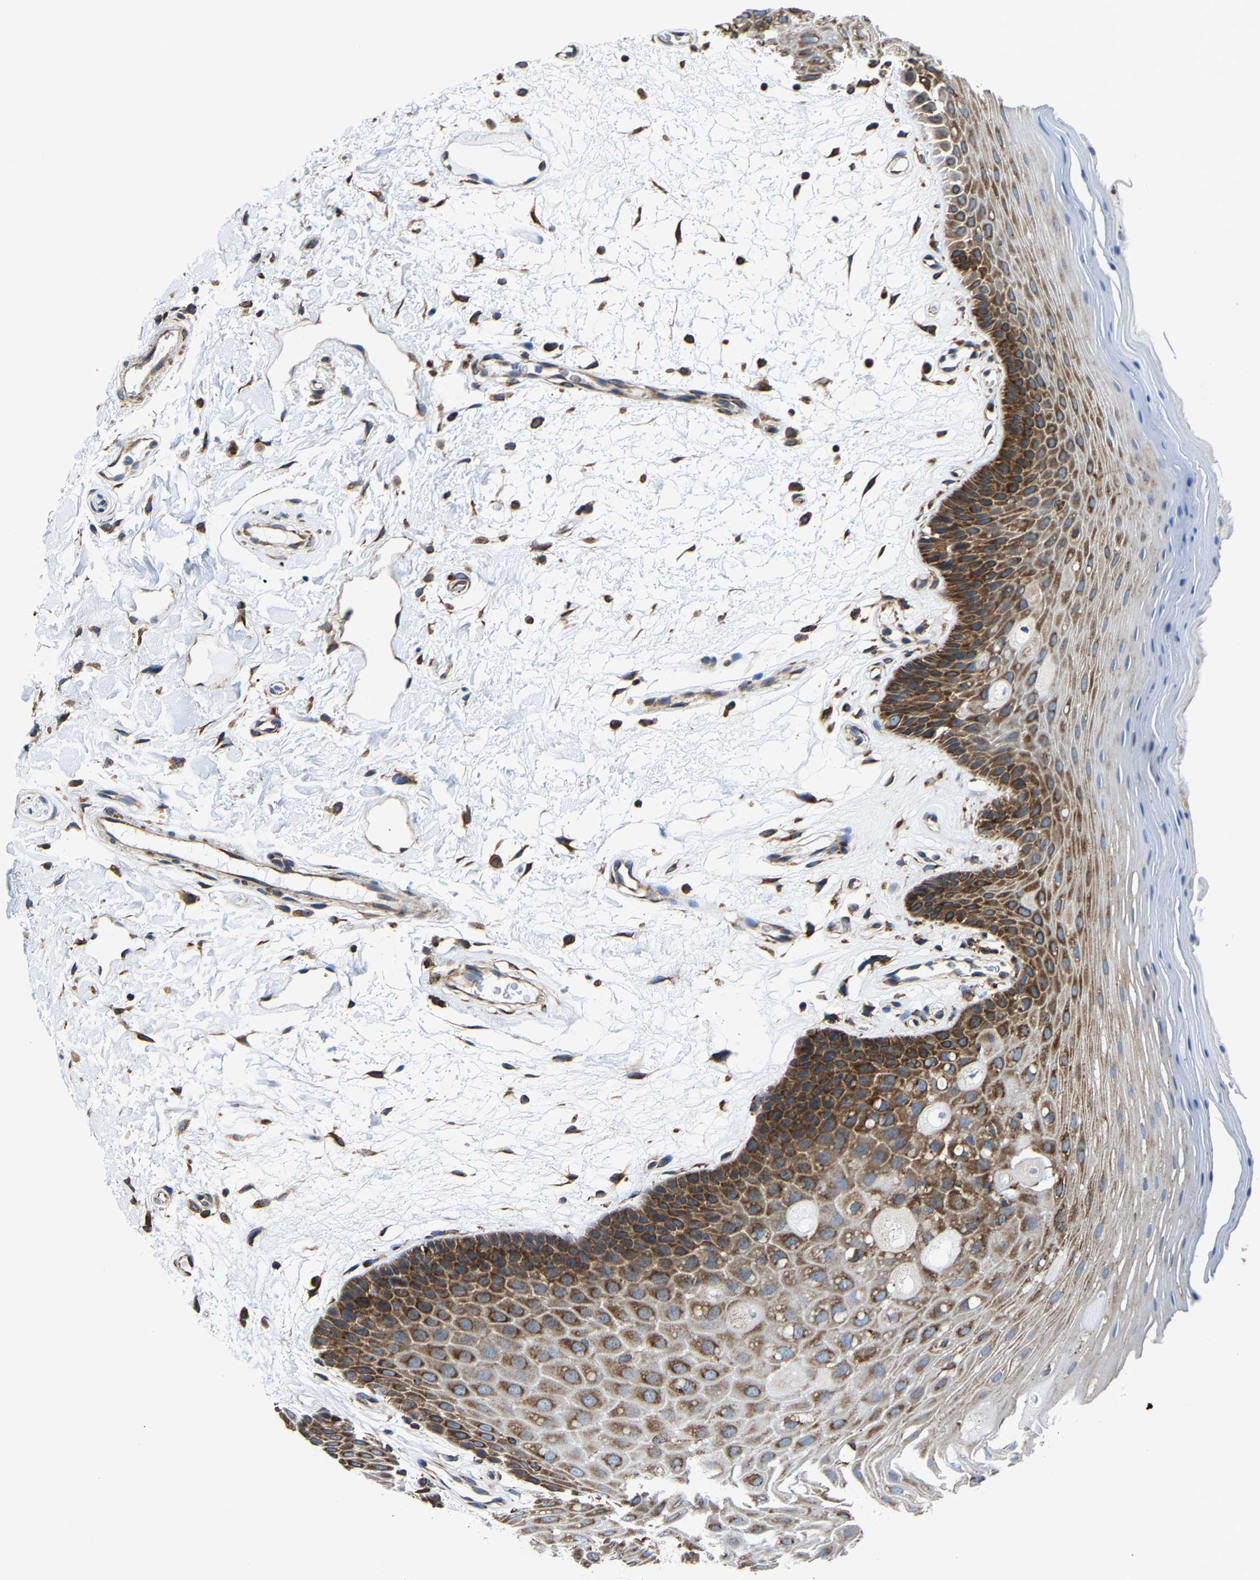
{"staining": {"intensity": "strong", "quantity": "25%-75%", "location": "cytoplasmic/membranous"}, "tissue": "oral mucosa", "cell_type": "Squamous epithelial cells", "image_type": "normal", "snomed": [{"axis": "morphology", "description": "Normal tissue, NOS"}, {"axis": "morphology", "description": "Squamous cell carcinoma, NOS"}, {"axis": "topography", "description": "Oral tissue"}, {"axis": "topography", "description": "Head-Neck"}], "caption": "Approximately 25%-75% of squamous epithelial cells in benign human oral mucosa exhibit strong cytoplasmic/membranous protein expression as visualized by brown immunohistochemical staining.", "gene": "G3BP2", "patient": {"sex": "male", "age": 71}}